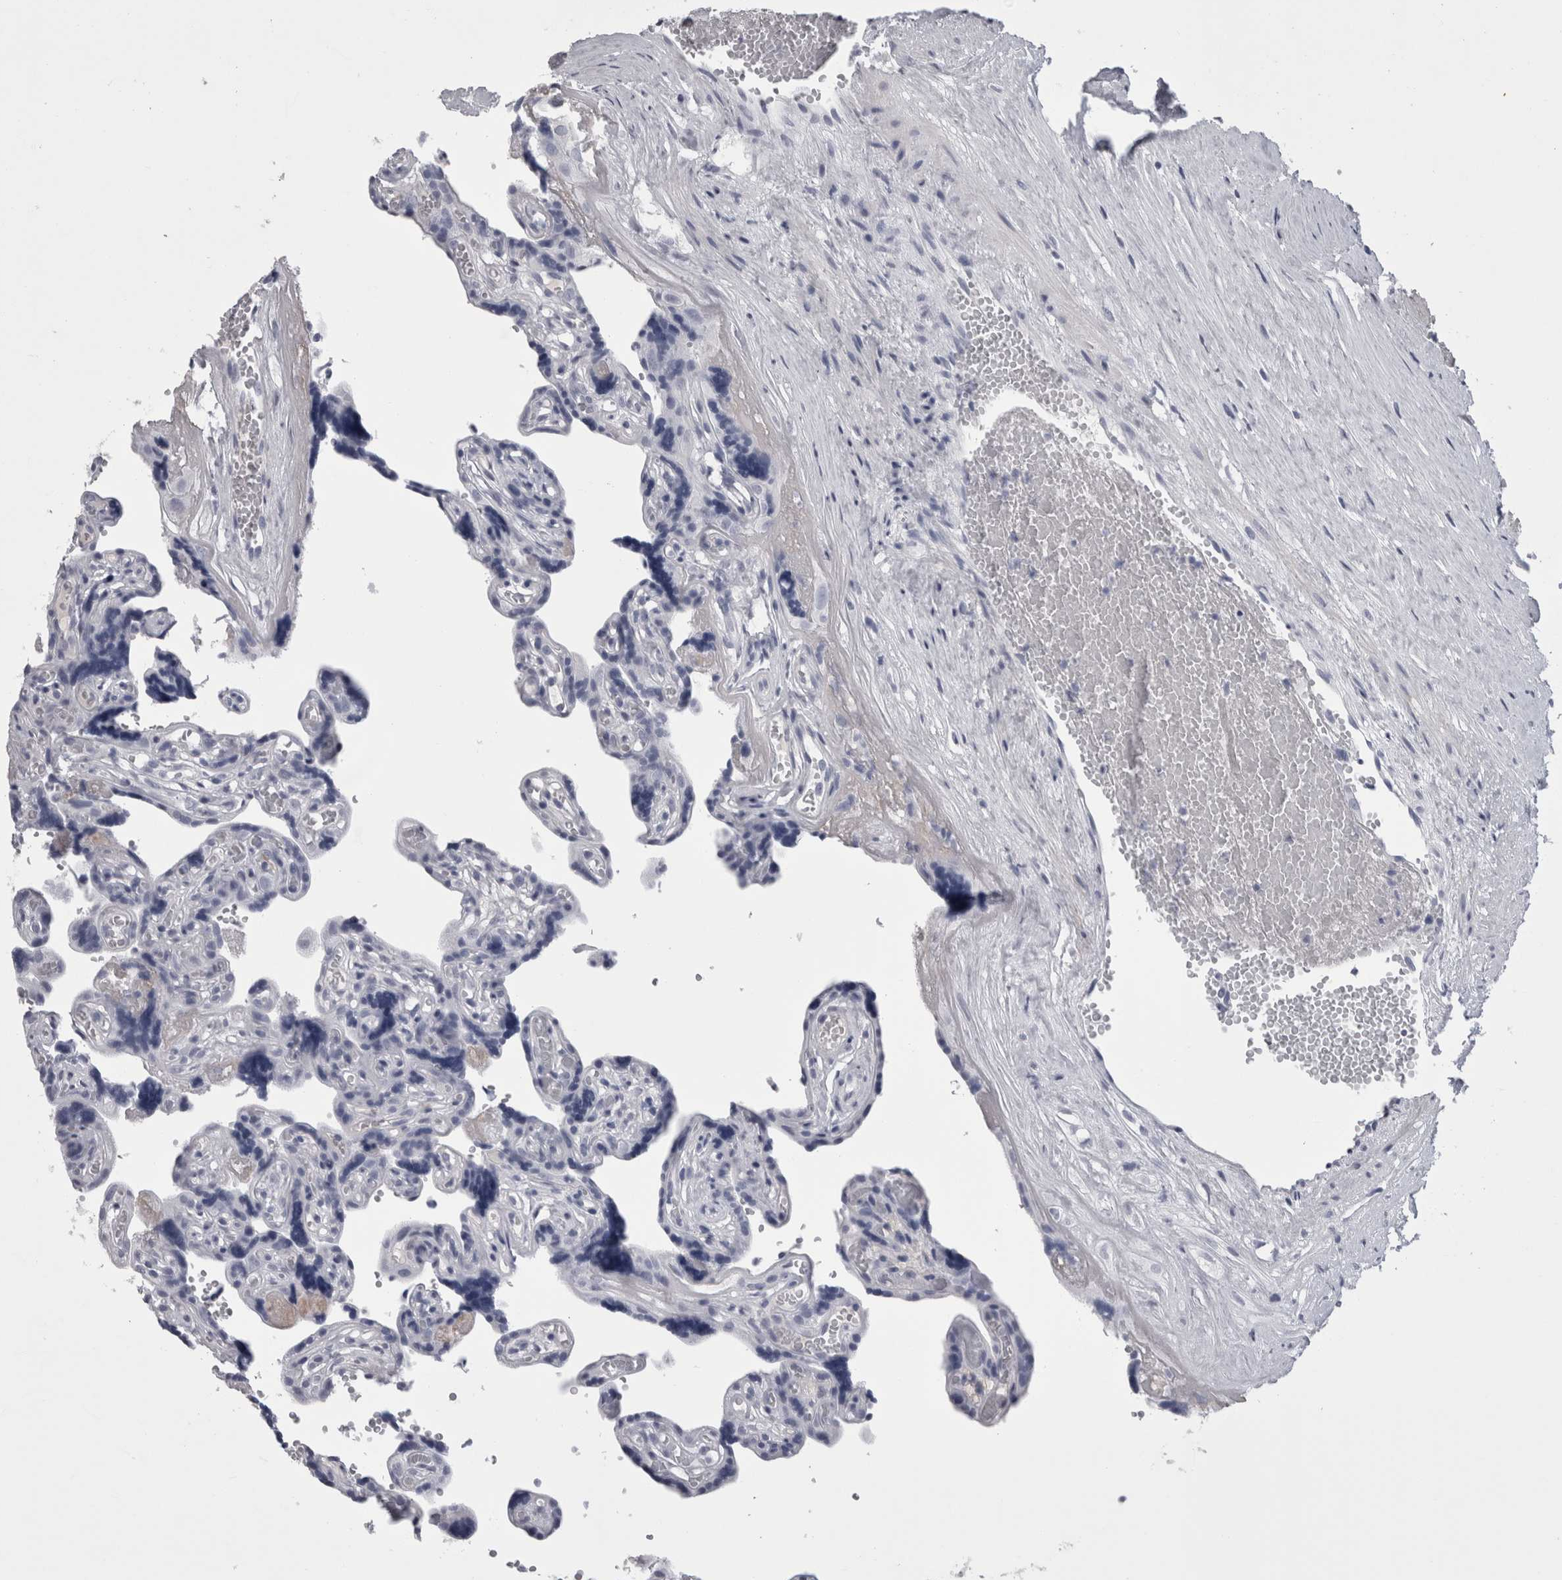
{"staining": {"intensity": "negative", "quantity": "none", "location": "none"}, "tissue": "placenta", "cell_type": "Decidual cells", "image_type": "normal", "snomed": [{"axis": "morphology", "description": "Normal tissue, NOS"}, {"axis": "topography", "description": "Placenta"}], "caption": "This is a histopathology image of IHC staining of normal placenta, which shows no staining in decidual cells.", "gene": "AFMID", "patient": {"sex": "female", "age": 30}}